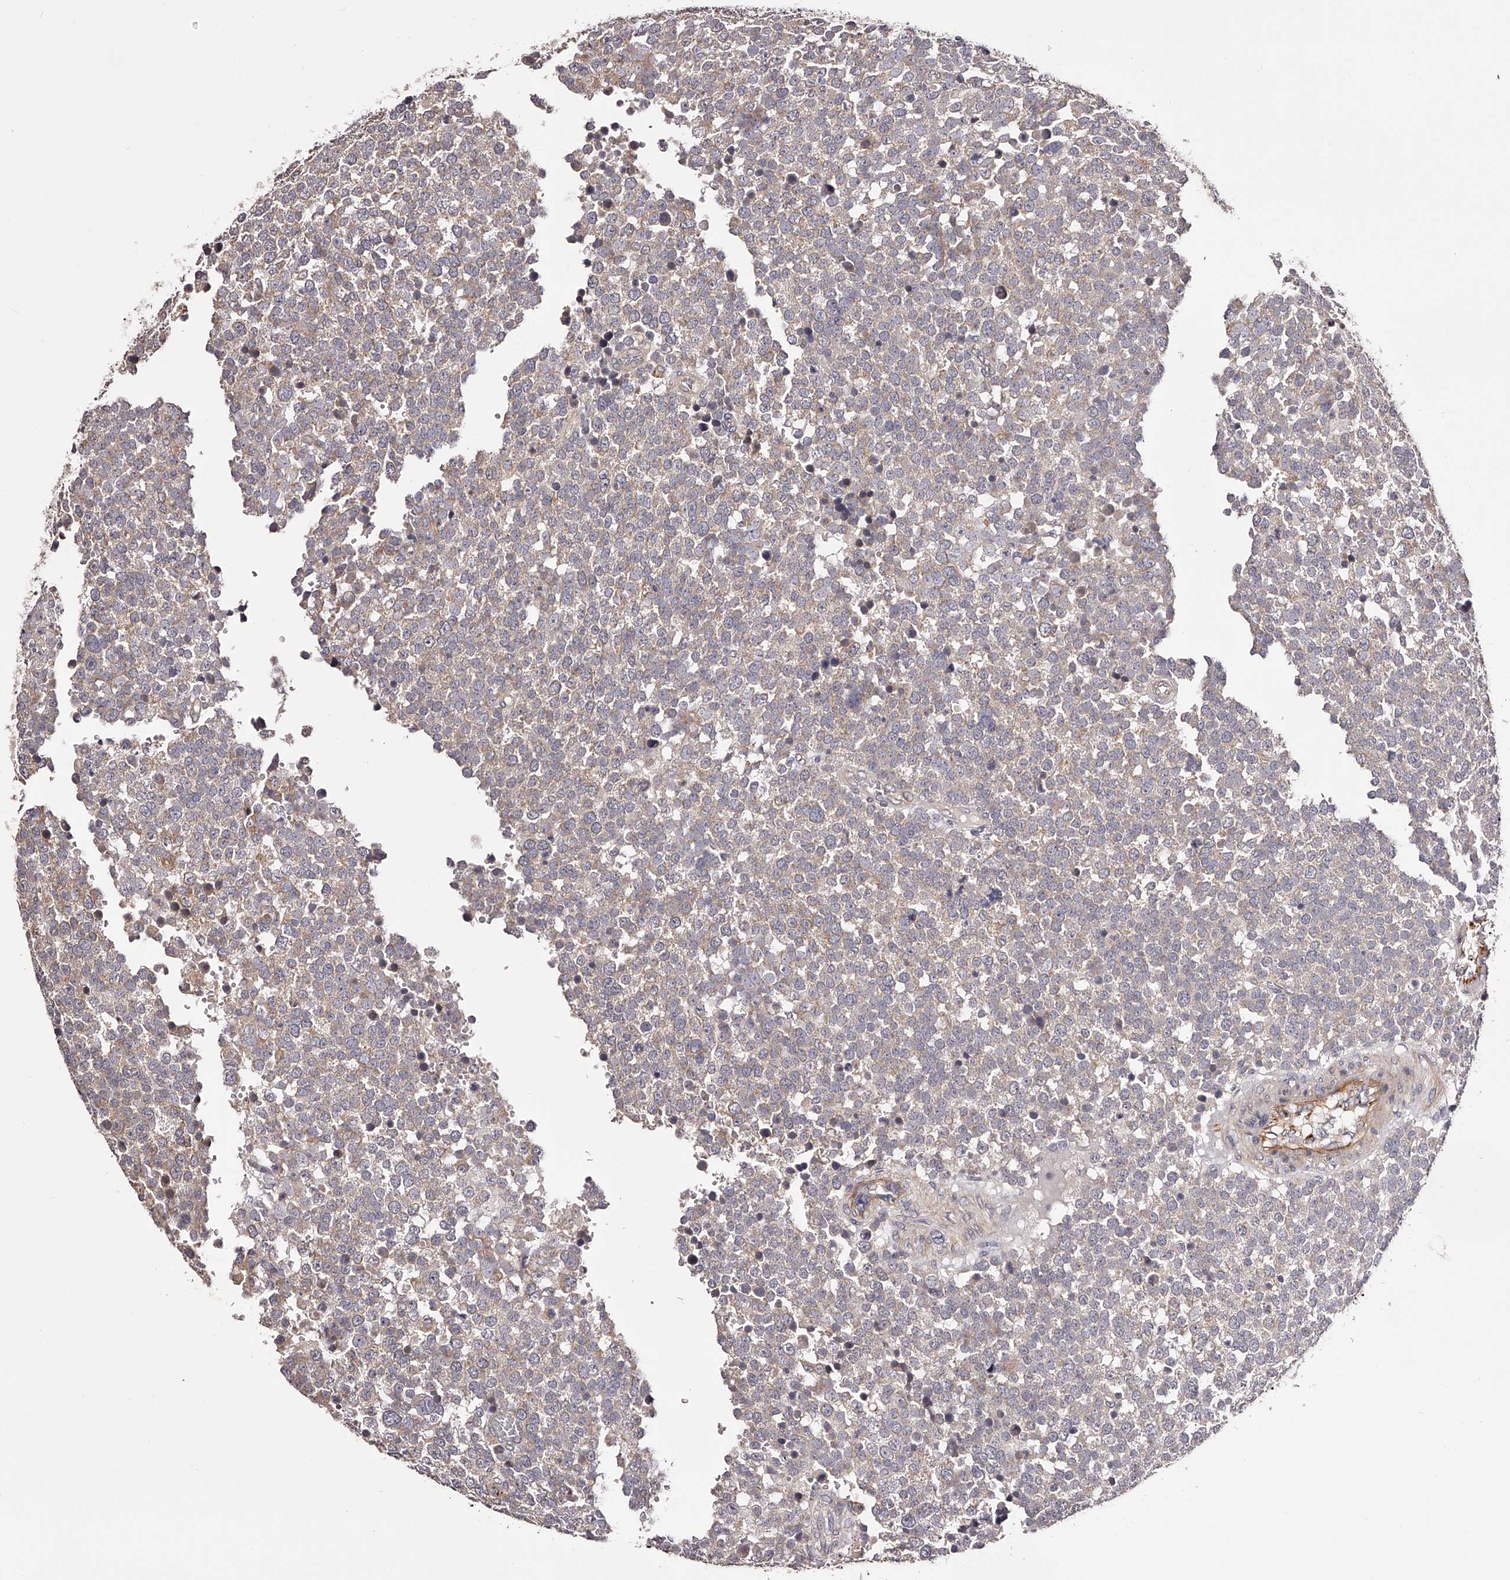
{"staining": {"intensity": "weak", "quantity": ">75%", "location": "cytoplasmic/membranous"}, "tissue": "testis cancer", "cell_type": "Tumor cells", "image_type": "cancer", "snomed": [{"axis": "morphology", "description": "Seminoma, NOS"}, {"axis": "topography", "description": "Testis"}], "caption": "A low amount of weak cytoplasmic/membranous expression is identified in approximately >75% of tumor cells in seminoma (testis) tissue. (Stains: DAB (3,3'-diaminobenzidine) in brown, nuclei in blue, Microscopy: brightfield microscopy at high magnification).", "gene": "ODF2L", "patient": {"sex": "male", "age": 71}}